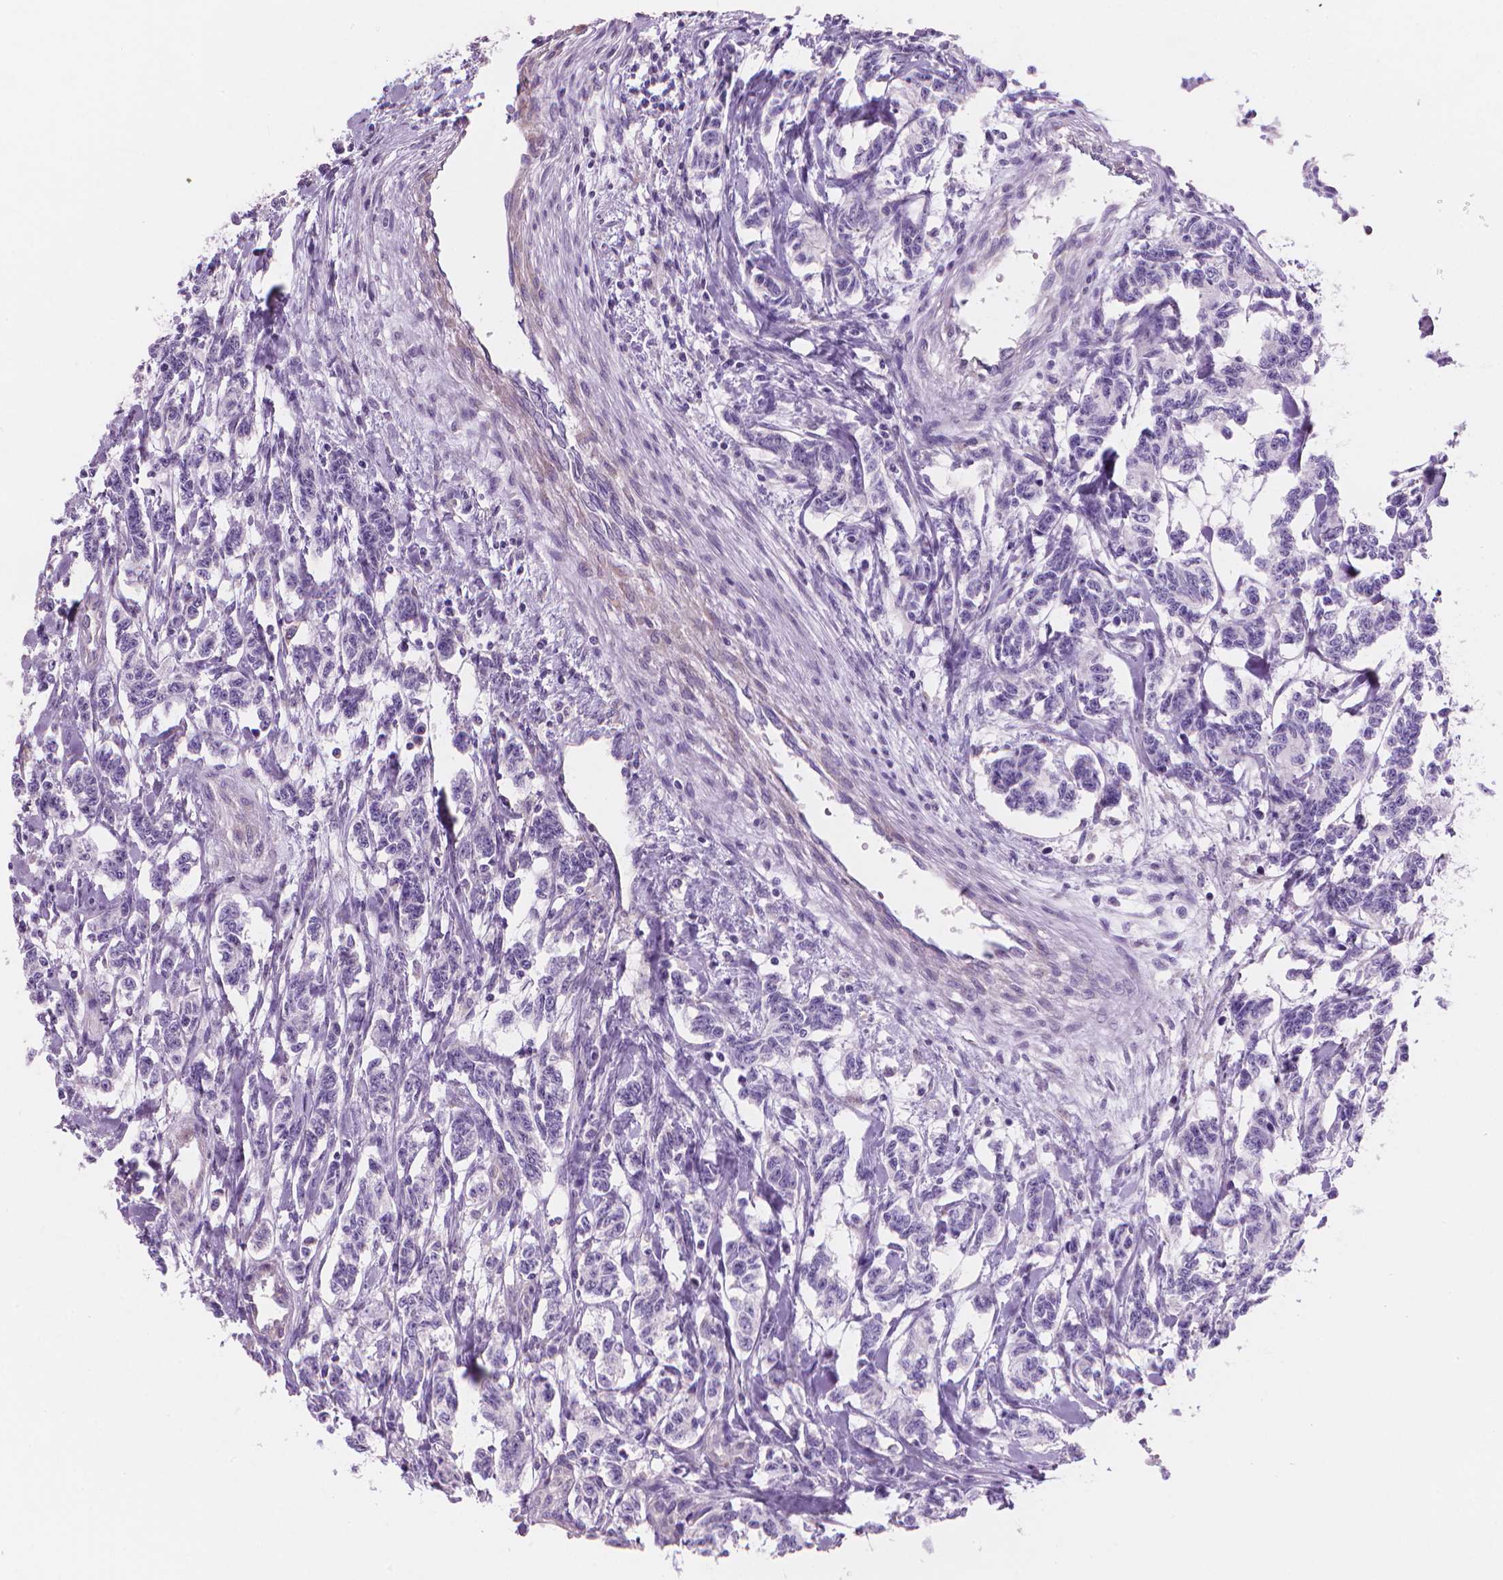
{"staining": {"intensity": "negative", "quantity": "none", "location": "none"}, "tissue": "carcinoid", "cell_type": "Tumor cells", "image_type": "cancer", "snomed": [{"axis": "morphology", "description": "Carcinoid, malignant, NOS"}, {"axis": "topography", "description": "Kidney"}], "caption": "Human carcinoid stained for a protein using immunohistochemistry (IHC) exhibits no staining in tumor cells.", "gene": "ENSG00000187186", "patient": {"sex": "female", "age": 41}}